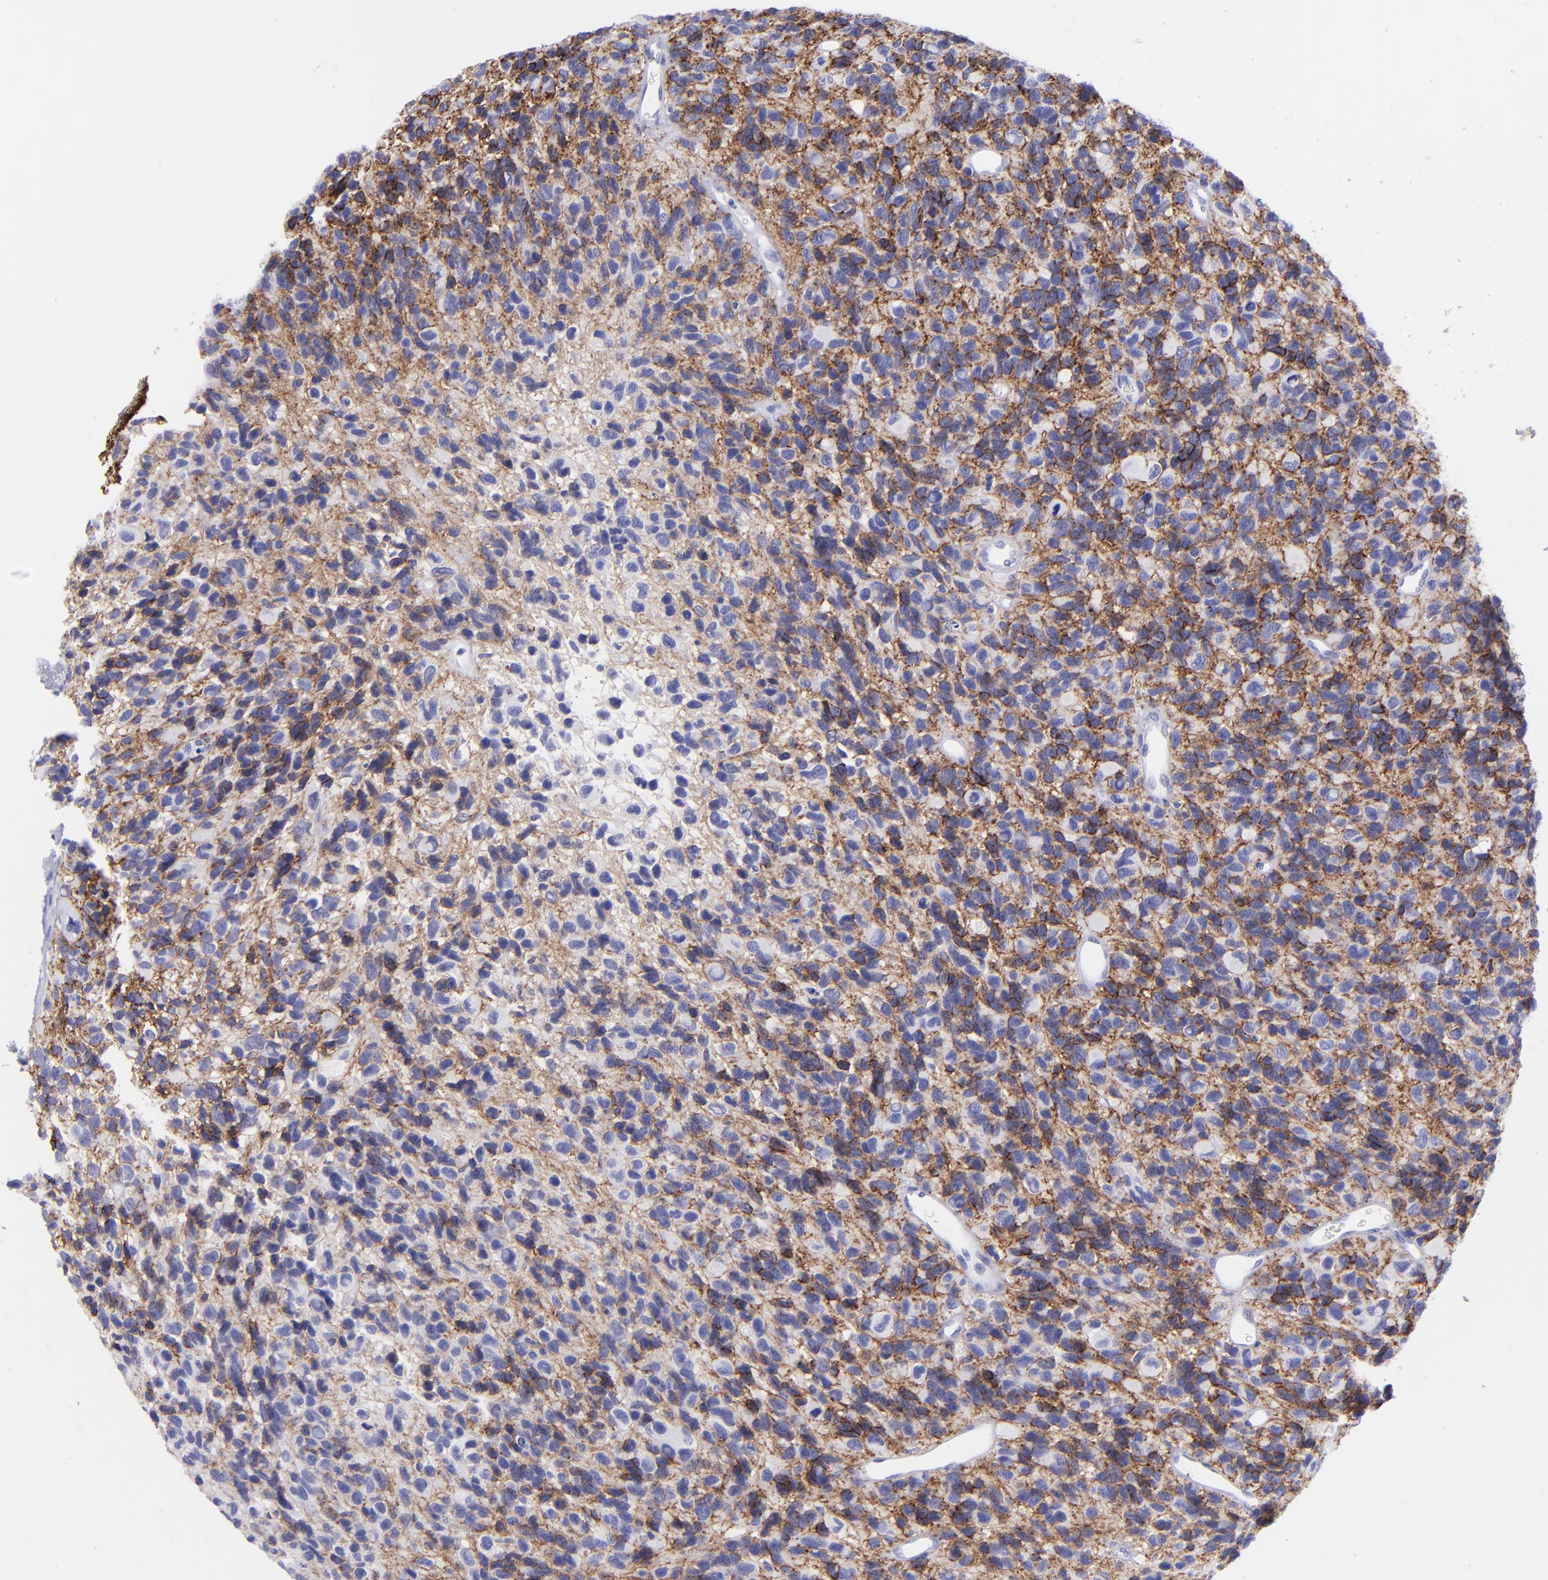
{"staining": {"intensity": "negative", "quantity": "none", "location": "none"}, "tissue": "glioma", "cell_type": "Tumor cells", "image_type": "cancer", "snomed": [{"axis": "morphology", "description": "Glioma, malignant, High grade"}, {"axis": "topography", "description": "Brain"}], "caption": "IHC of human malignant glioma (high-grade) demonstrates no staining in tumor cells.", "gene": "SLC1A3", "patient": {"sex": "male", "age": 77}}